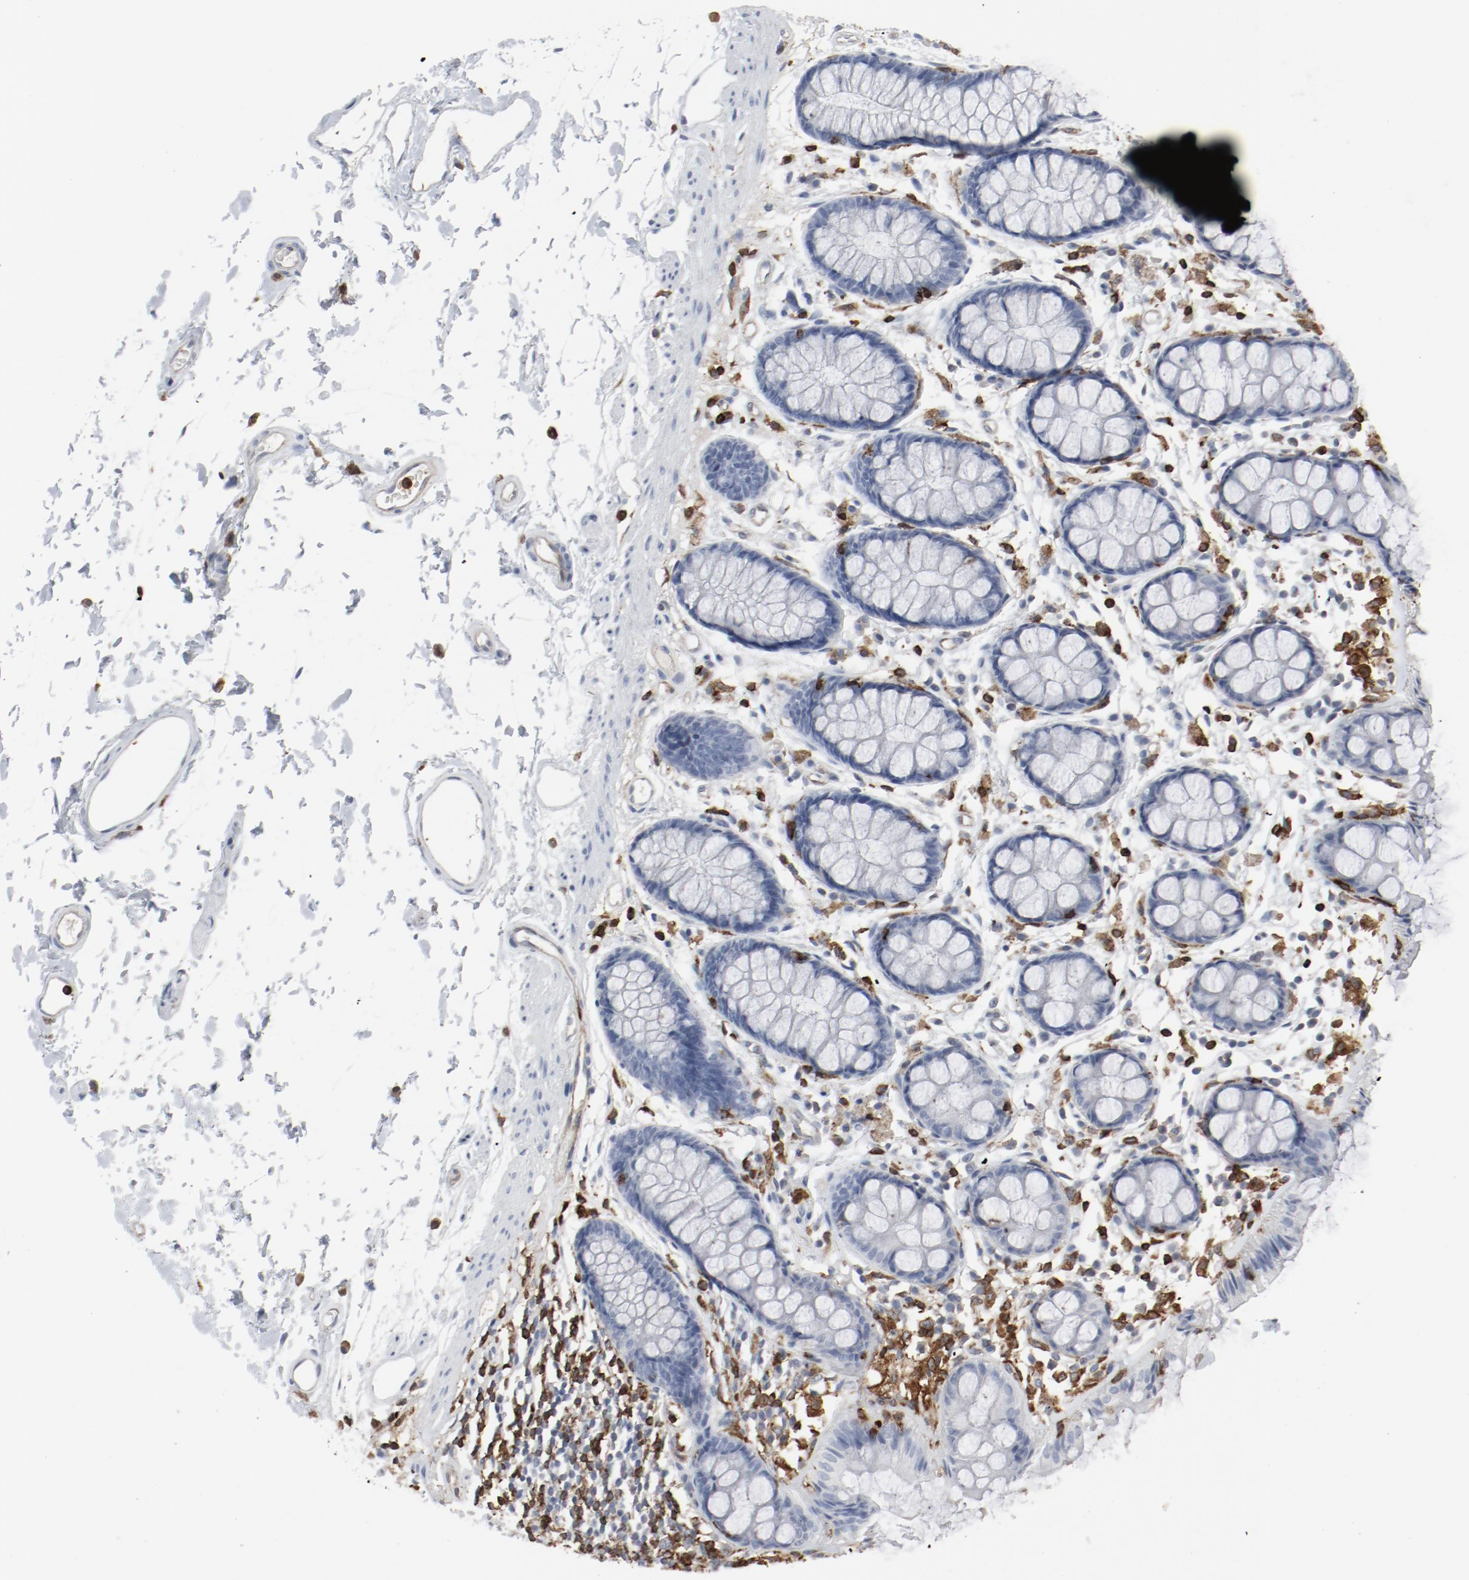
{"staining": {"intensity": "negative", "quantity": "none", "location": "none"}, "tissue": "rectum", "cell_type": "Glandular cells", "image_type": "normal", "snomed": [{"axis": "morphology", "description": "Normal tissue, NOS"}, {"axis": "topography", "description": "Rectum"}], "caption": "A micrograph of human rectum is negative for staining in glandular cells. (DAB IHC visualized using brightfield microscopy, high magnification).", "gene": "LCP2", "patient": {"sex": "female", "age": 66}}